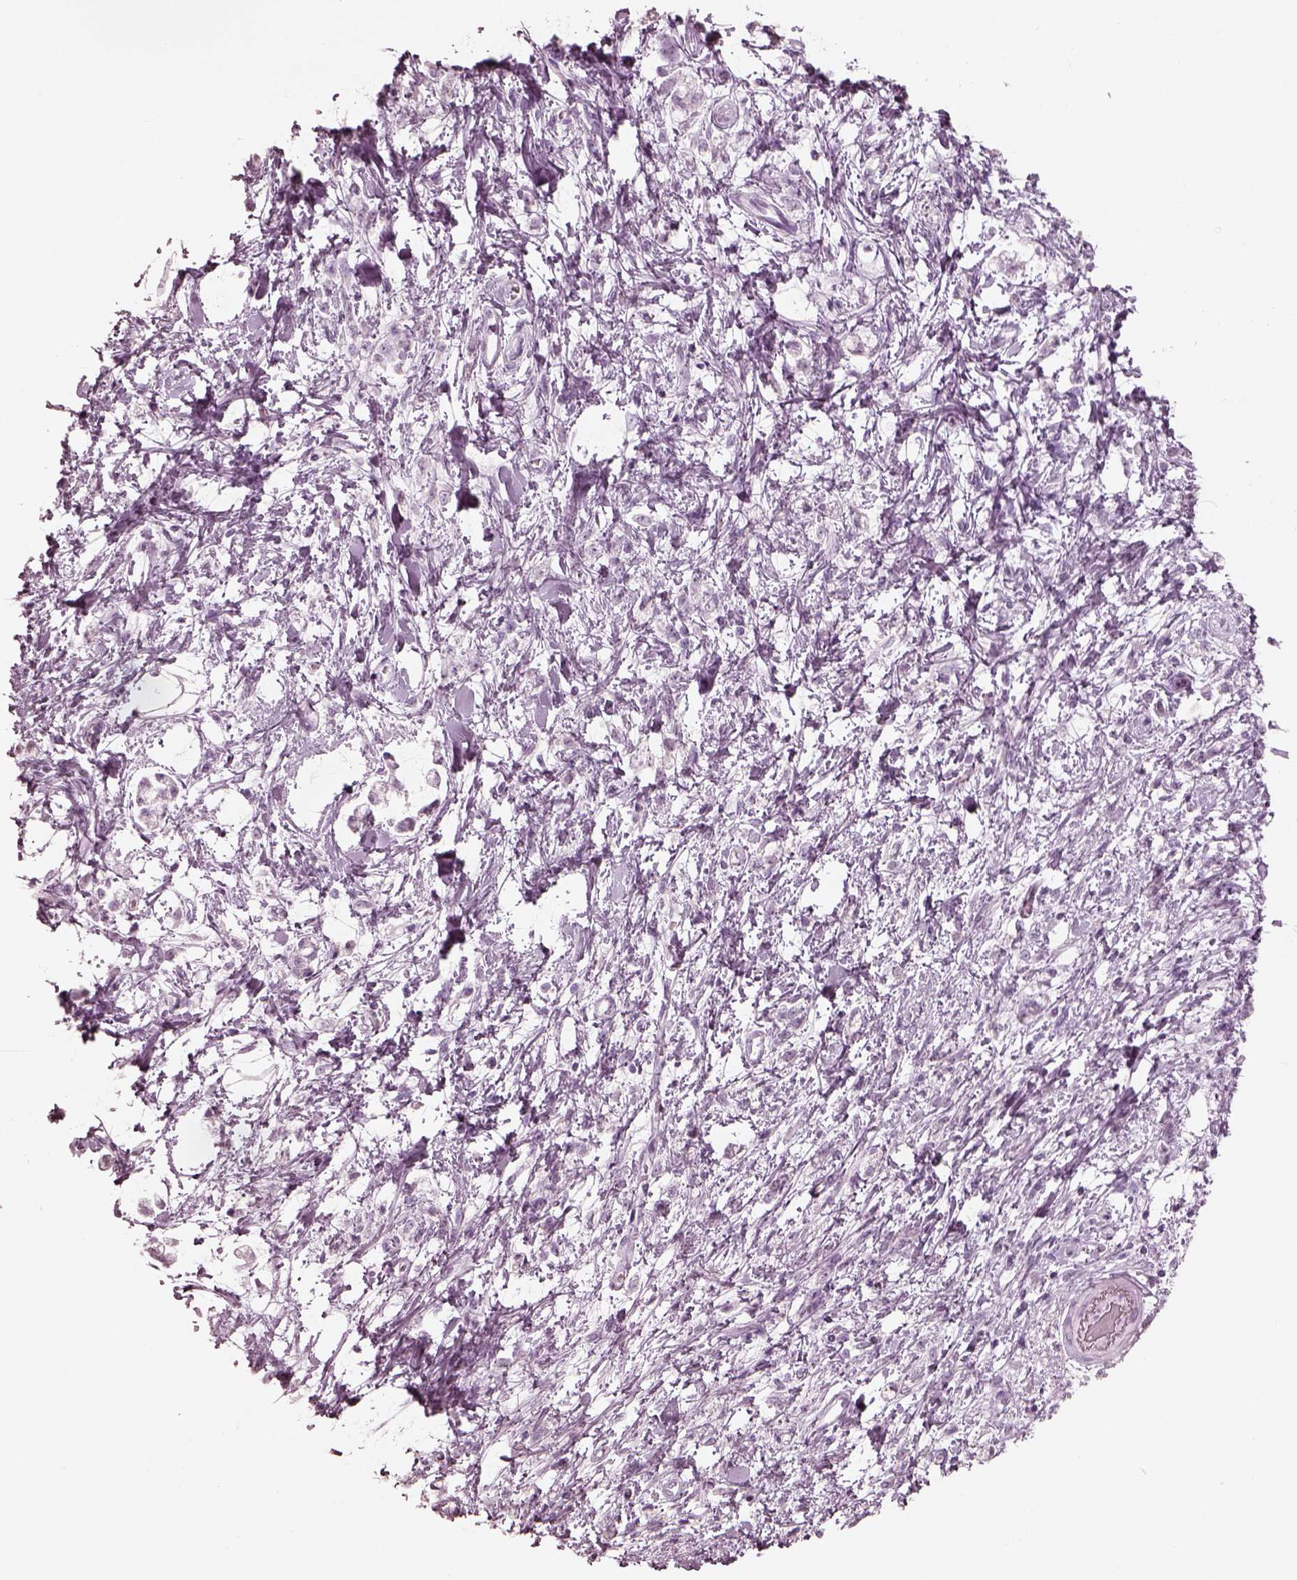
{"staining": {"intensity": "negative", "quantity": "none", "location": "none"}, "tissue": "stomach cancer", "cell_type": "Tumor cells", "image_type": "cancer", "snomed": [{"axis": "morphology", "description": "Adenocarcinoma, NOS"}, {"axis": "topography", "description": "Stomach"}], "caption": "Tumor cells are negative for brown protein staining in stomach cancer (adenocarcinoma).", "gene": "KRTAP24-1", "patient": {"sex": "female", "age": 60}}